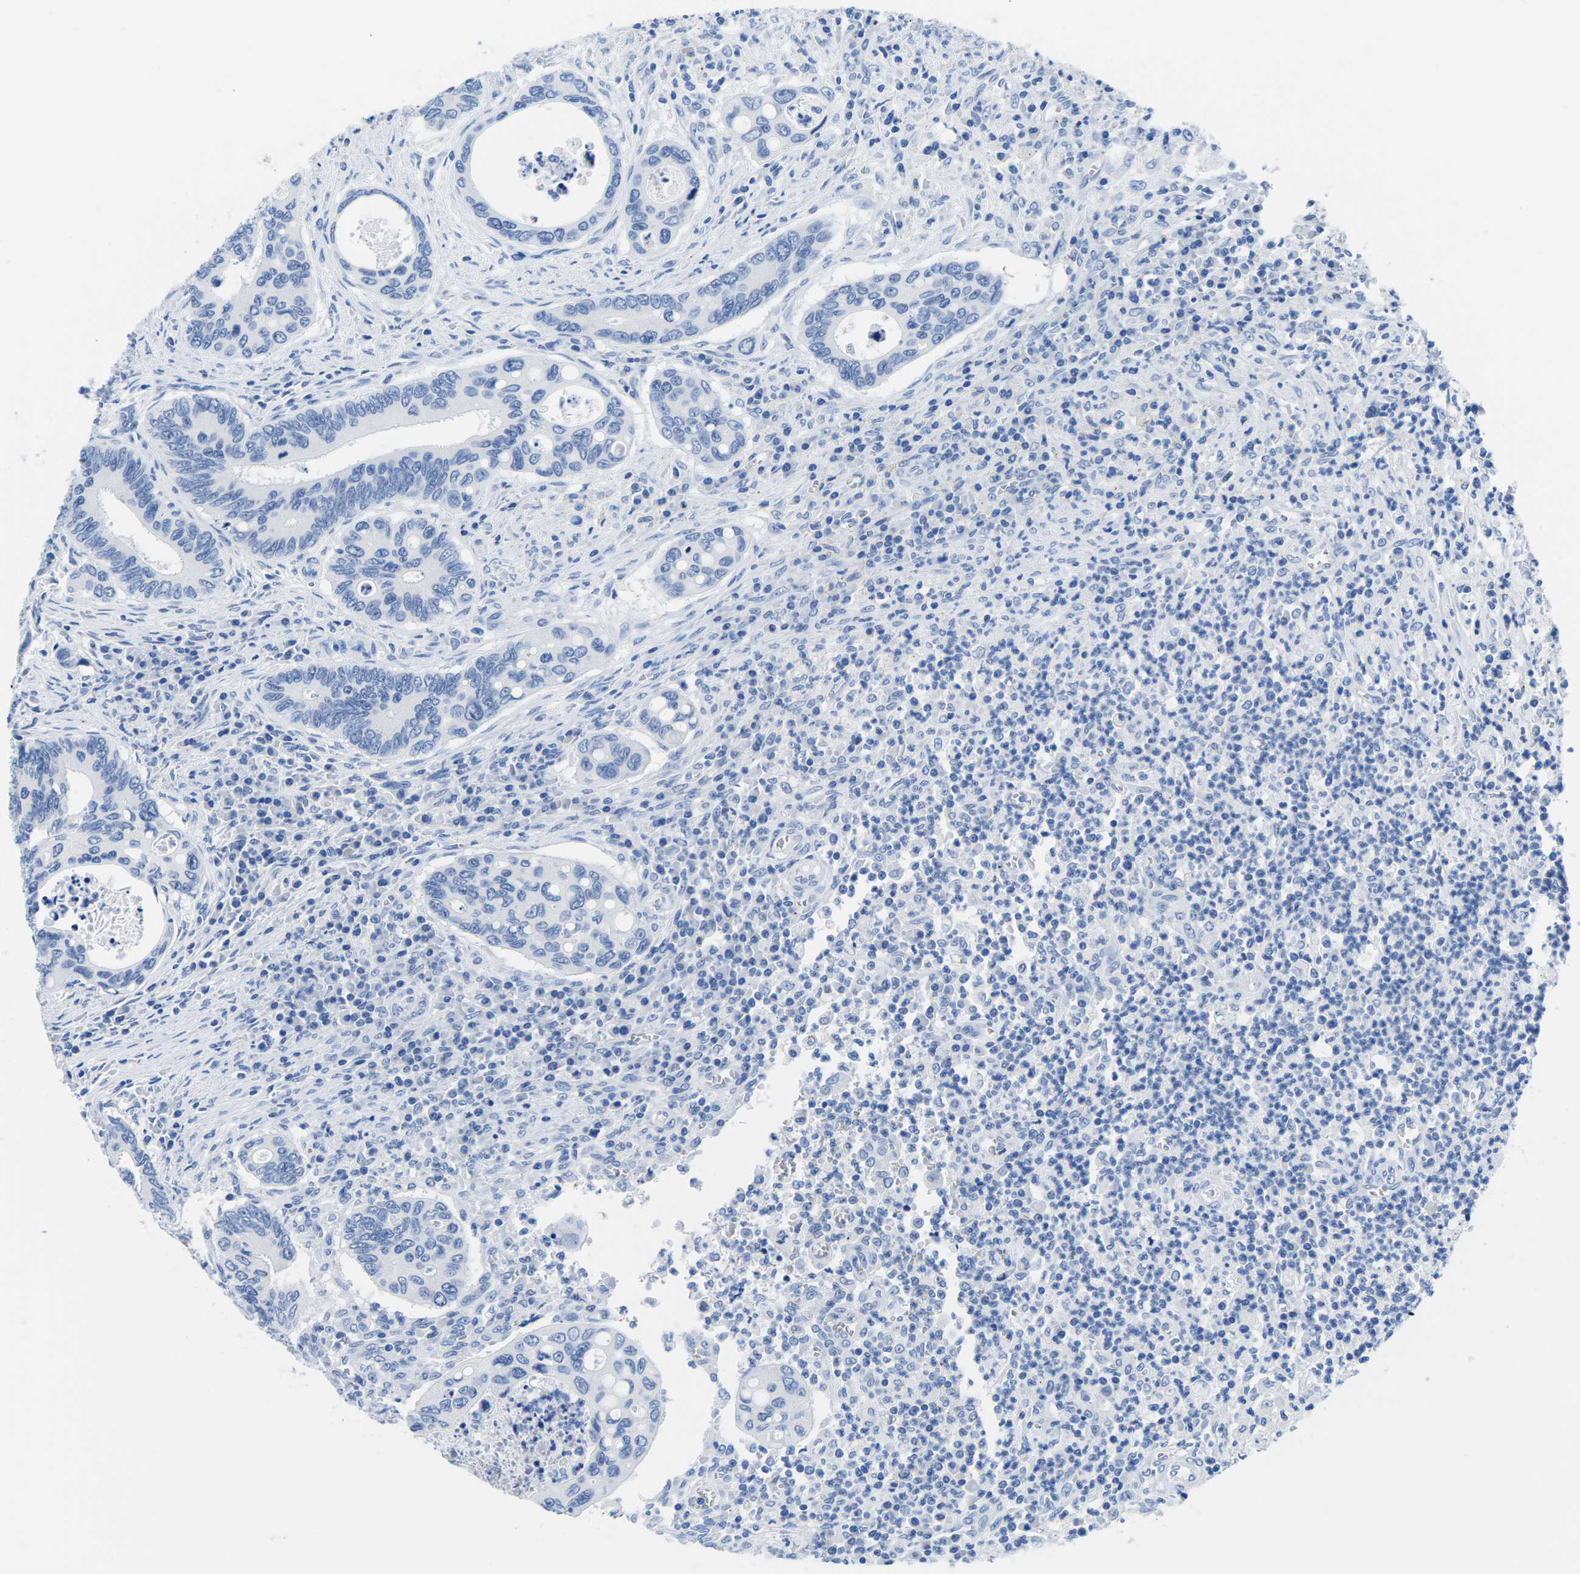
{"staining": {"intensity": "negative", "quantity": "none", "location": "none"}, "tissue": "colorectal cancer", "cell_type": "Tumor cells", "image_type": "cancer", "snomed": [{"axis": "morphology", "description": "Inflammation, NOS"}, {"axis": "morphology", "description": "Adenocarcinoma, NOS"}, {"axis": "topography", "description": "Colon"}], "caption": "DAB (3,3'-diaminobenzidine) immunohistochemical staining of human colorectal cancer displays no significant positivity in tumor cells.", "gene": "CYP1A2", "patient": {"sex": "male", "age": 72}}